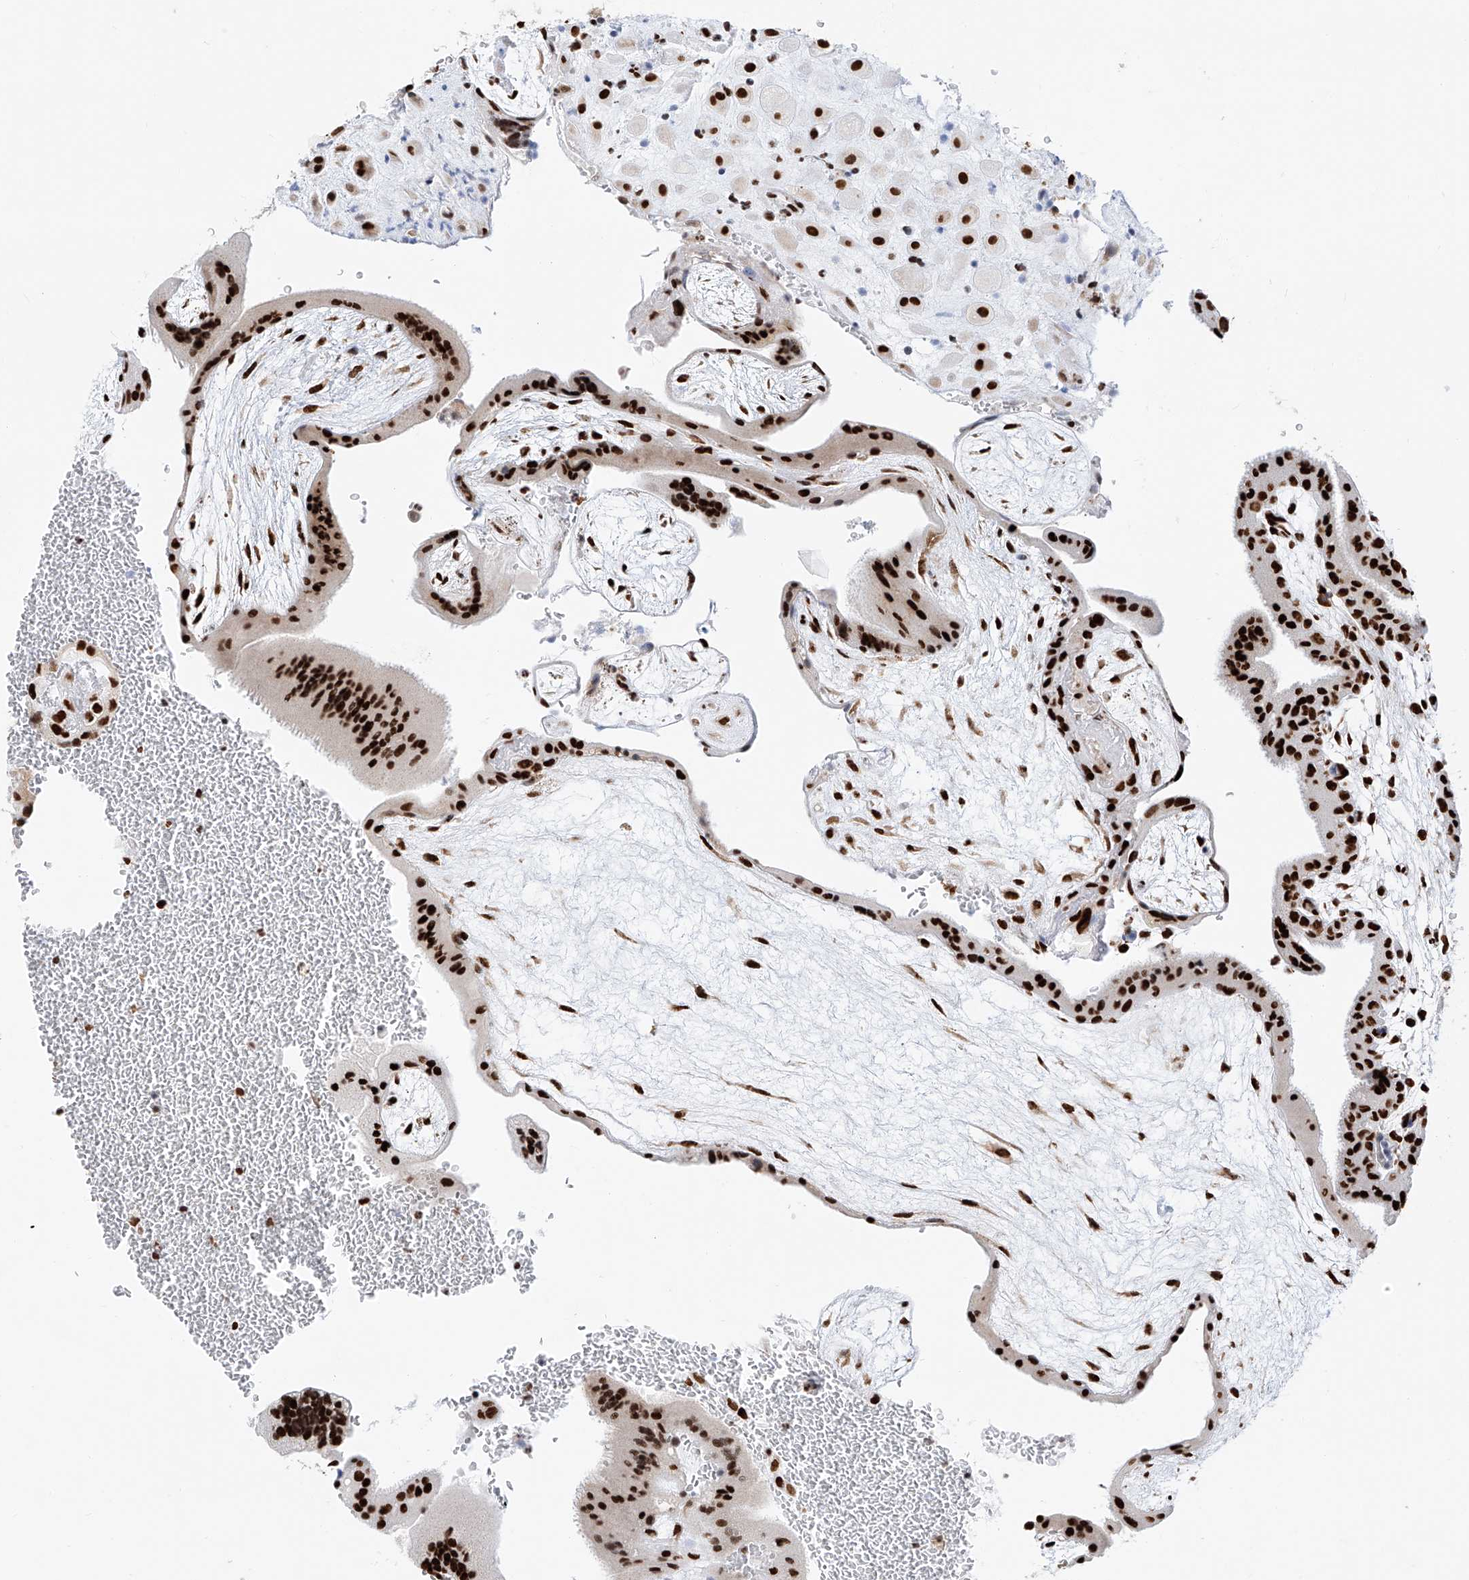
{"staining": {"intensity": "strong", "quantity": ">75%", "location": "nuclear"}, "tissue": "placenta", "cell_type": "Decidual cells", "image_type": "normal", "snomed": [{"axis": "morphology", "description": "Normal tissue, NOS"}, {"axis": "topography", "description": "Placenta"}], "caption": "Strong nuclear expression for a protein is present in approximately >75% of decidual cells of benign placenta using immunohistochemistry.", "gene": "SRSF6", "patient": {"sex": "female", "age": 35}}